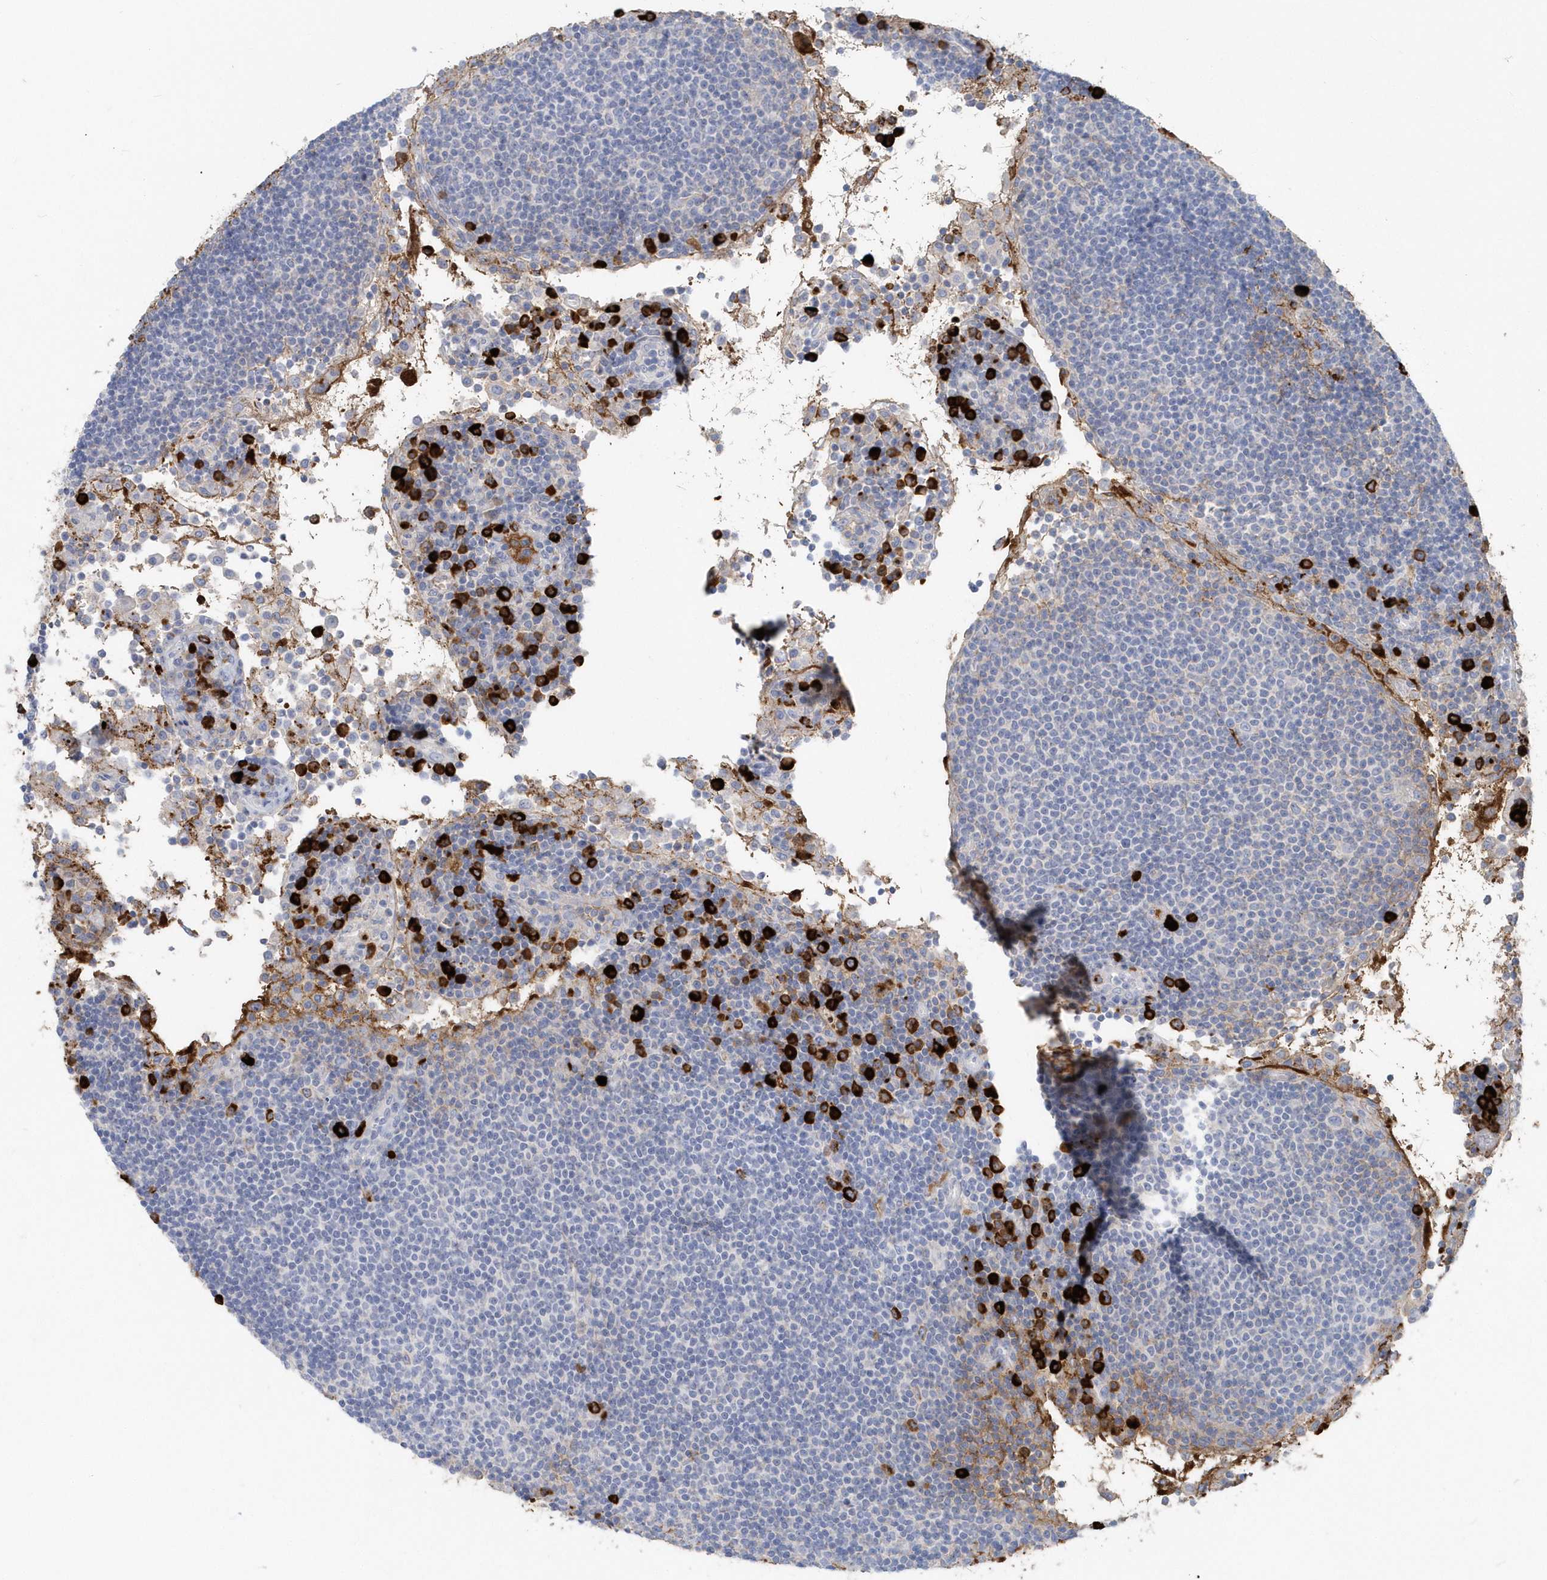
{"staining": {"intensity": "strong", "quantity": "<25%", "location": "cytoplasmic/membranous"}, "tissue": "lymph node", "cell_type": "Non-germinal center cells", "image_type": "normal", "snomed": [{"axis": "morphology", "description": "Normal tissue, NOS"}, {"axis": "topography", "description": "Lymph node"}], "caption": "Normal lymph node reveals strong cytoplasmic/membranous expression in approximately <25% of non-germinal center cells.", "gene": "JCHAIN", "patient": {"sex": "female", "age": 53}}